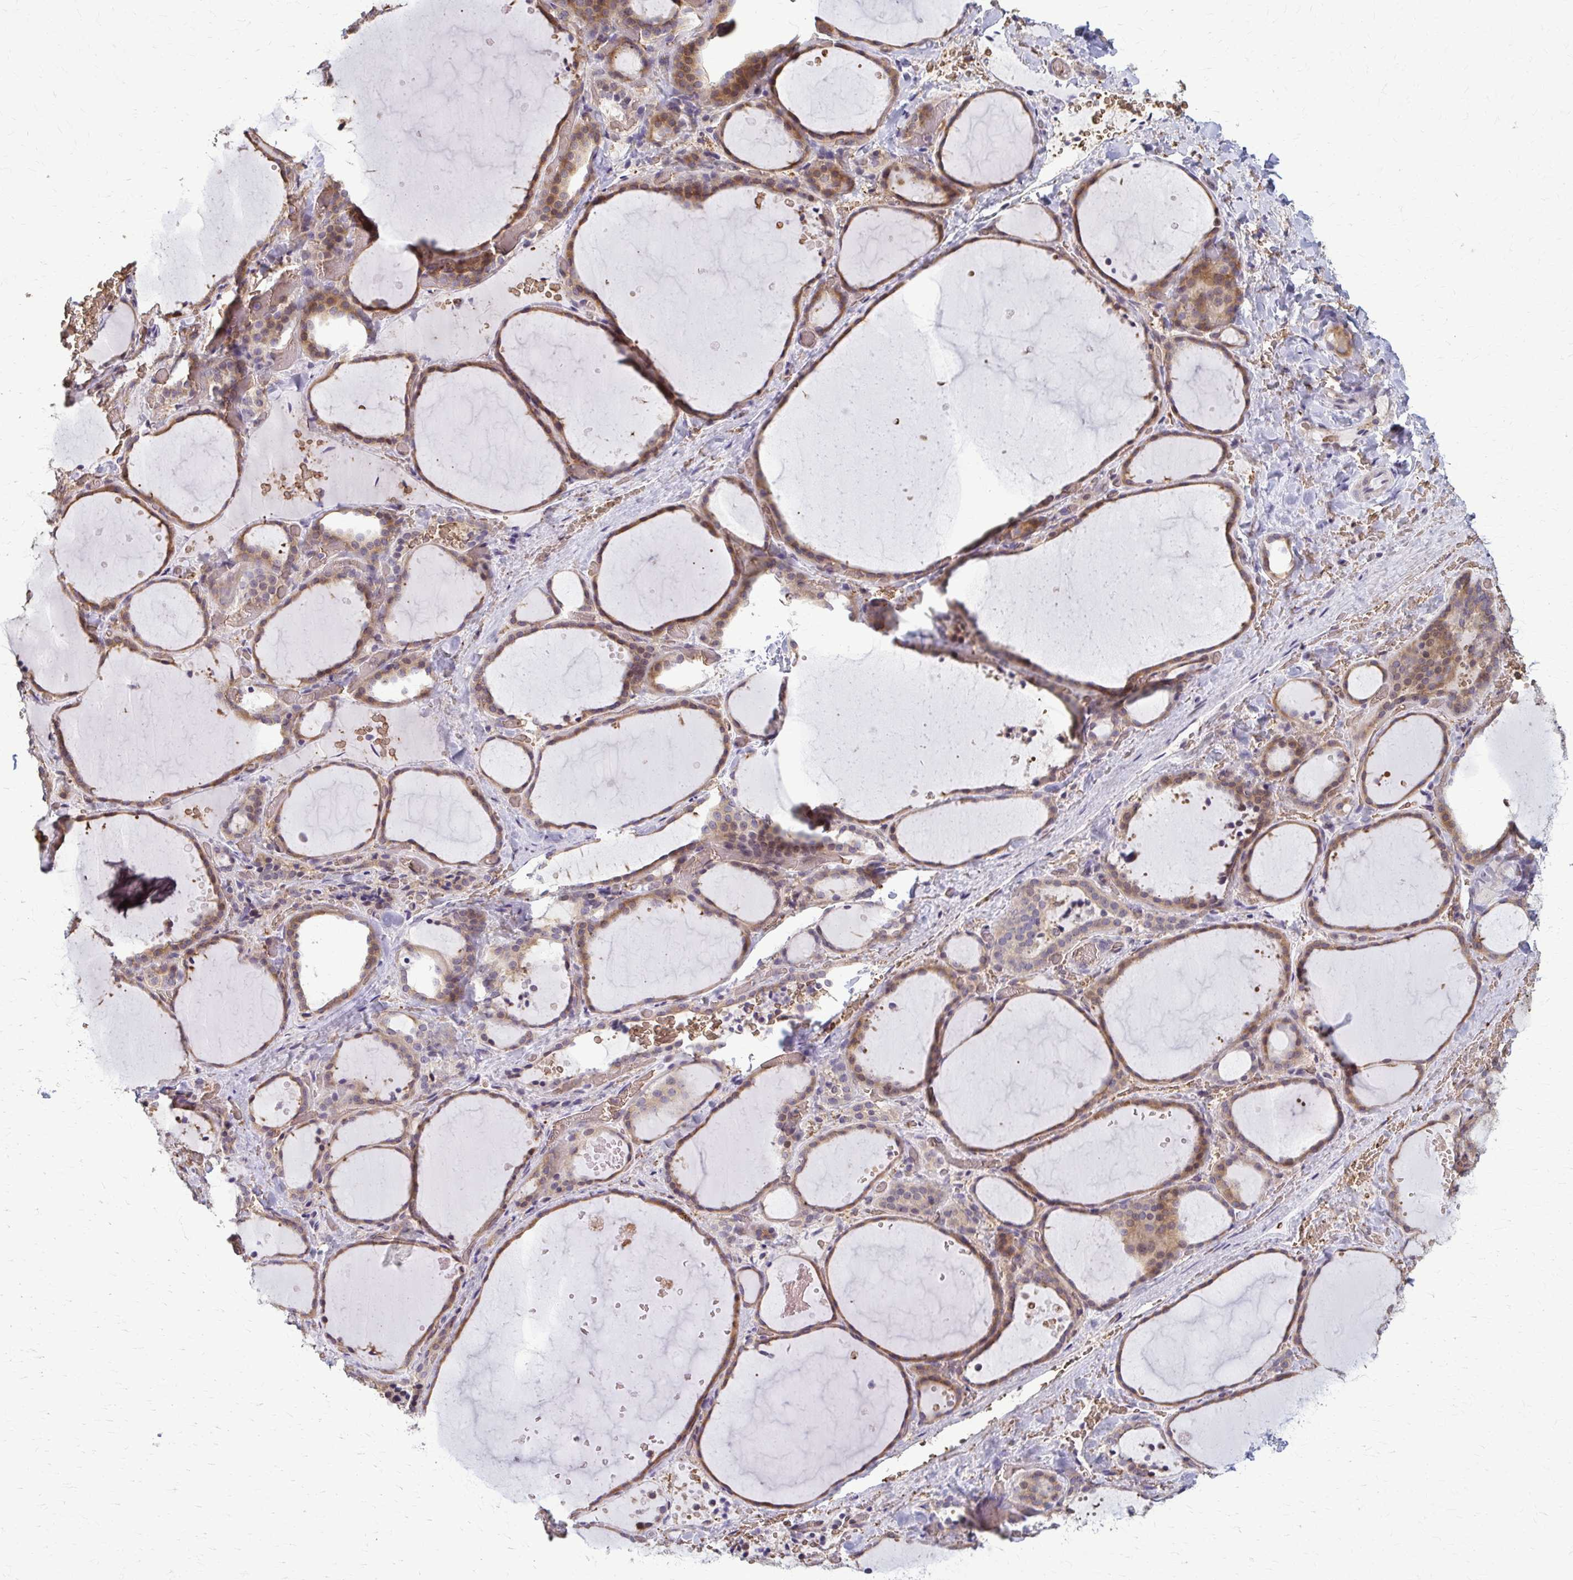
{"staining": {"intensity": "moderate", "quantity": ">75%", "location": "cytoplasmic/membranous"}, "tissue": "thyroid gland", "cell_type": "Glandular cells", "image_type": "normal", "snomed": [{"axis": "morphology", "description": "Normal tissue, NOS"}, {"axis": "topography", "description": "Thyroid gland"}], "caption": "Immunohistochemical staining of benign thyroid gland displays moderate cytoplasmic/membranous protein expression in about >75% of glandular cells. (IHC, brightfield microscopy, high magnification).", "gene": "ZNF34", "patient": {"sex": "female", "age": 36}}